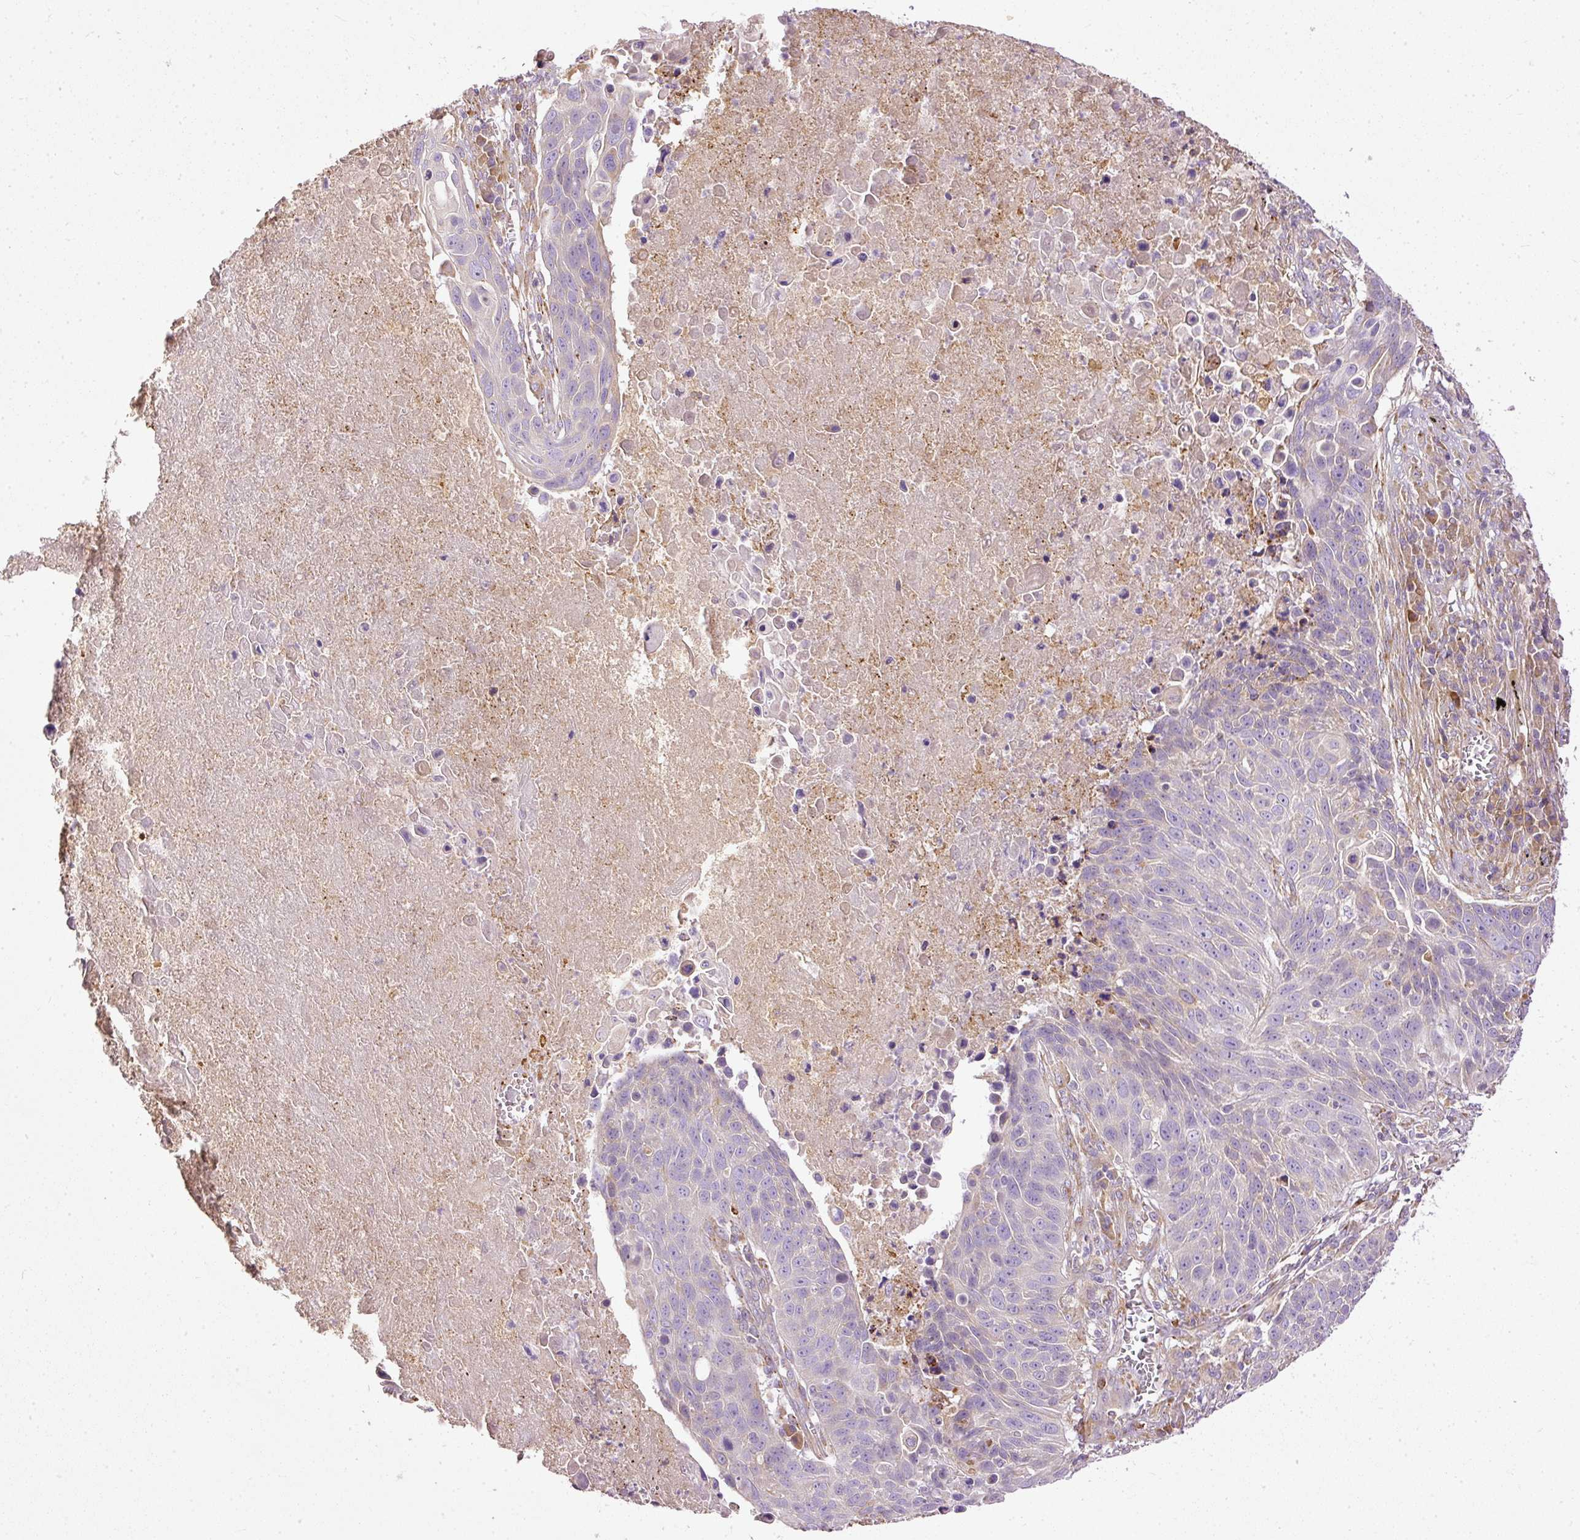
{"staining": {"intensity": "negative", "quantity": "none", "location": "none"}, "tissue": "lung cancer", "cell_type": "Tumor cells", "image_type": "cancer", "snomed": [{"axis": "morphology", "description": "Squamous cell carcinoma, NOS"}, {"axis": "topography", "description": "Lung"}], "caption": "A micrograph of squamous cell carcinoma (lung) stained for a protein exhibits no brown staining in tumor cells.", "gene": "PAQR9", "patient": {"sex": "male", "age": 78}}